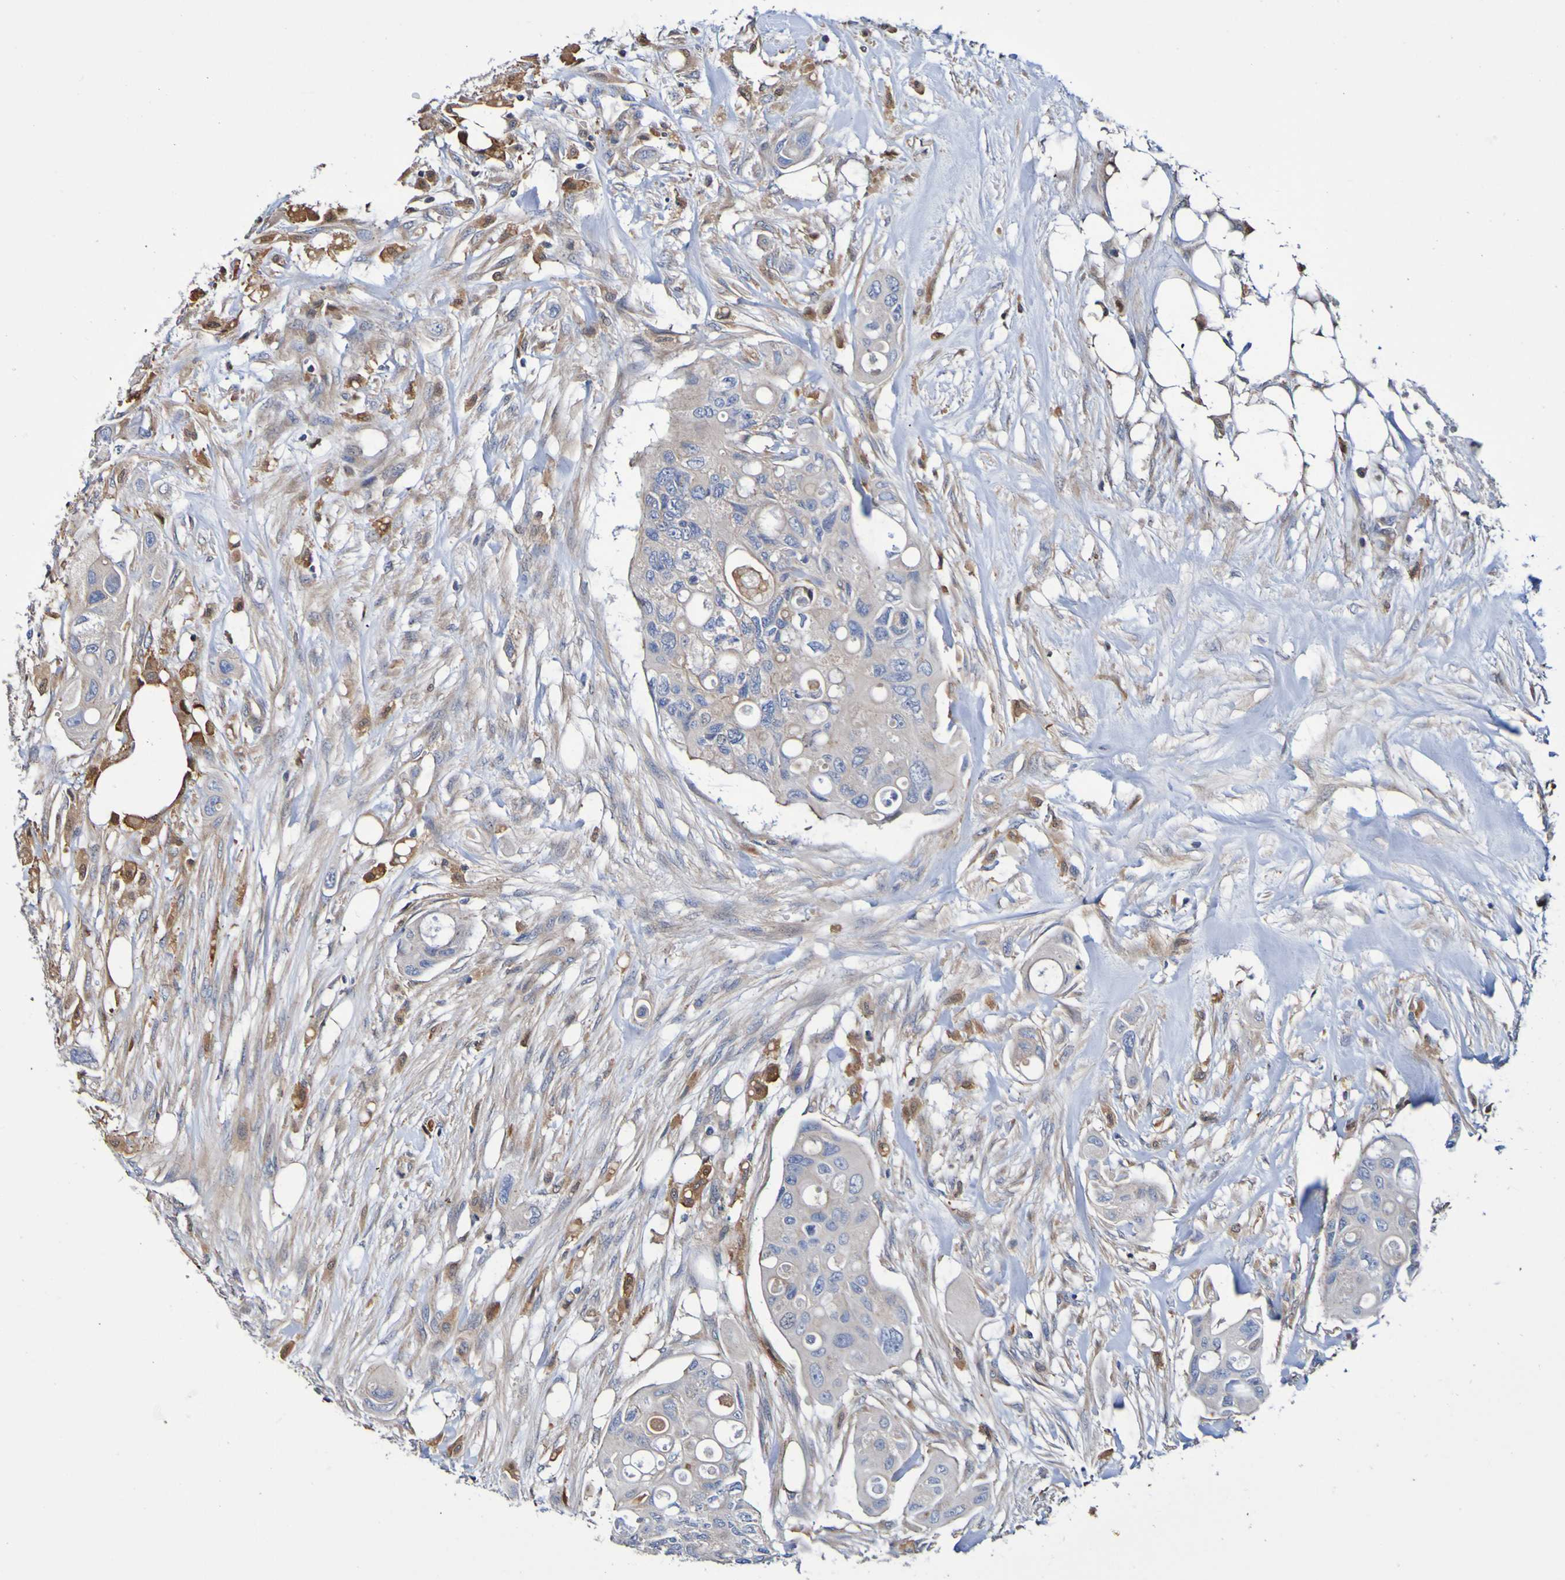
{"staining": {"intensity": "weak", "quantity": ">75%", "location": "cytoplasmic/membranous"}, "tissue": "colorectal cancer", "cell_type": "Tumor cells", "image_type": "cancer", "snomed": [{"axis": "morphology", "description": "Adenocarcinoma, NOS"}, {"axis": "topography", "description": "Colon"}], "caption": "A brown stain highlights weak cytoplasmic/membranous positivity of a protein in human adenocarcinoma (colorectal) tumor cells.", "gene": "METAP2", "patient": {"sex": "female", "age": 57}}